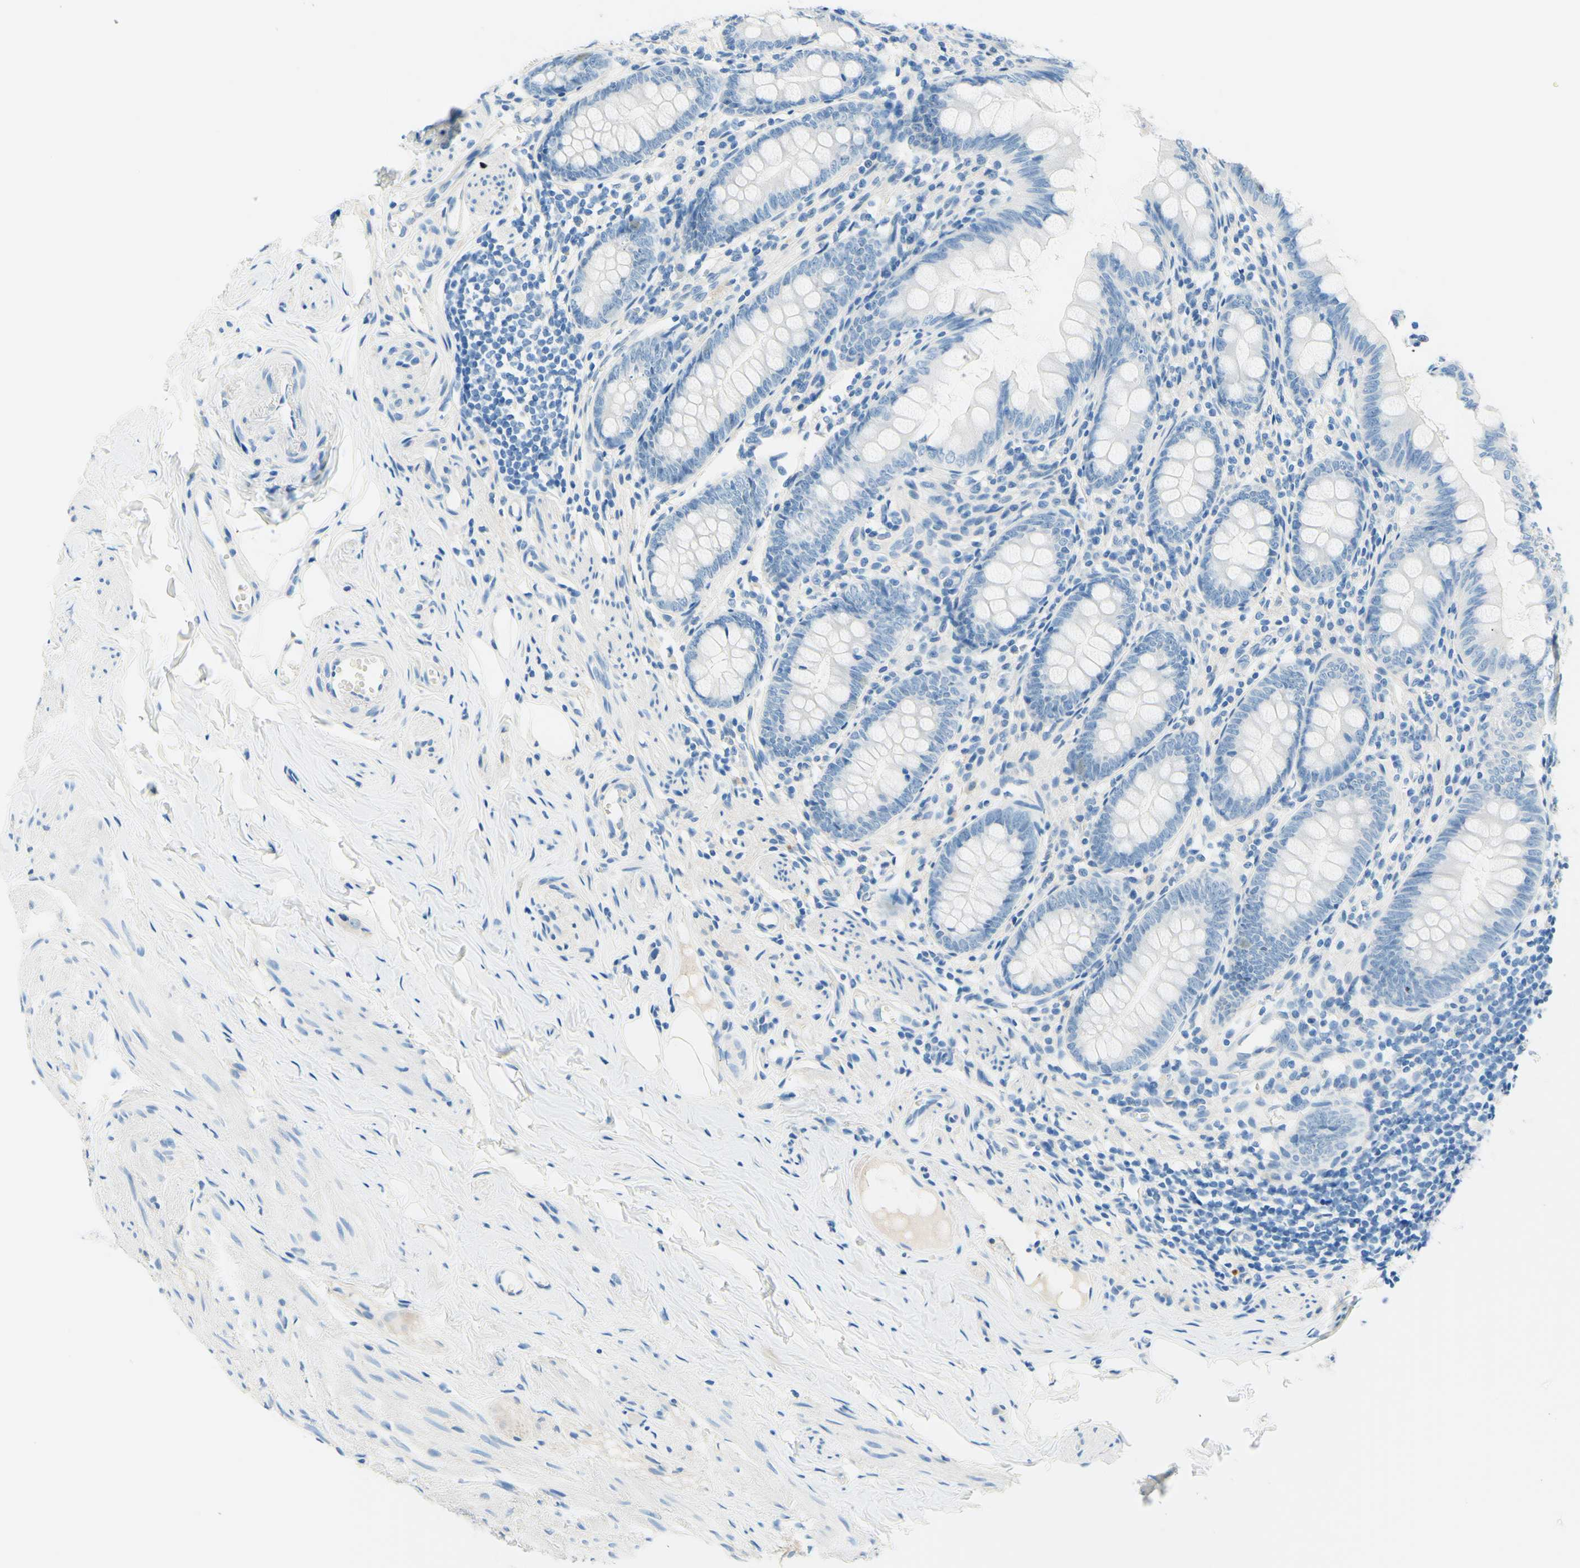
{"staining": {"intensity": "negative", "quantity": "none", "location": "none"}, "tissue": "appendix", "cell_type": "Glandular cells", "image_type": "normal", "snomed": [{"axis": "morphology", "description": "Normal tissue, NOS"}, {"axis": "topography", "description": "Appendix"}], "caption": "Immunohistochemical staining of normal human appendix displays no significant expression in glandular cells.", "gene": "PASD1", "patient": {"sex": "female", "age": 77}}